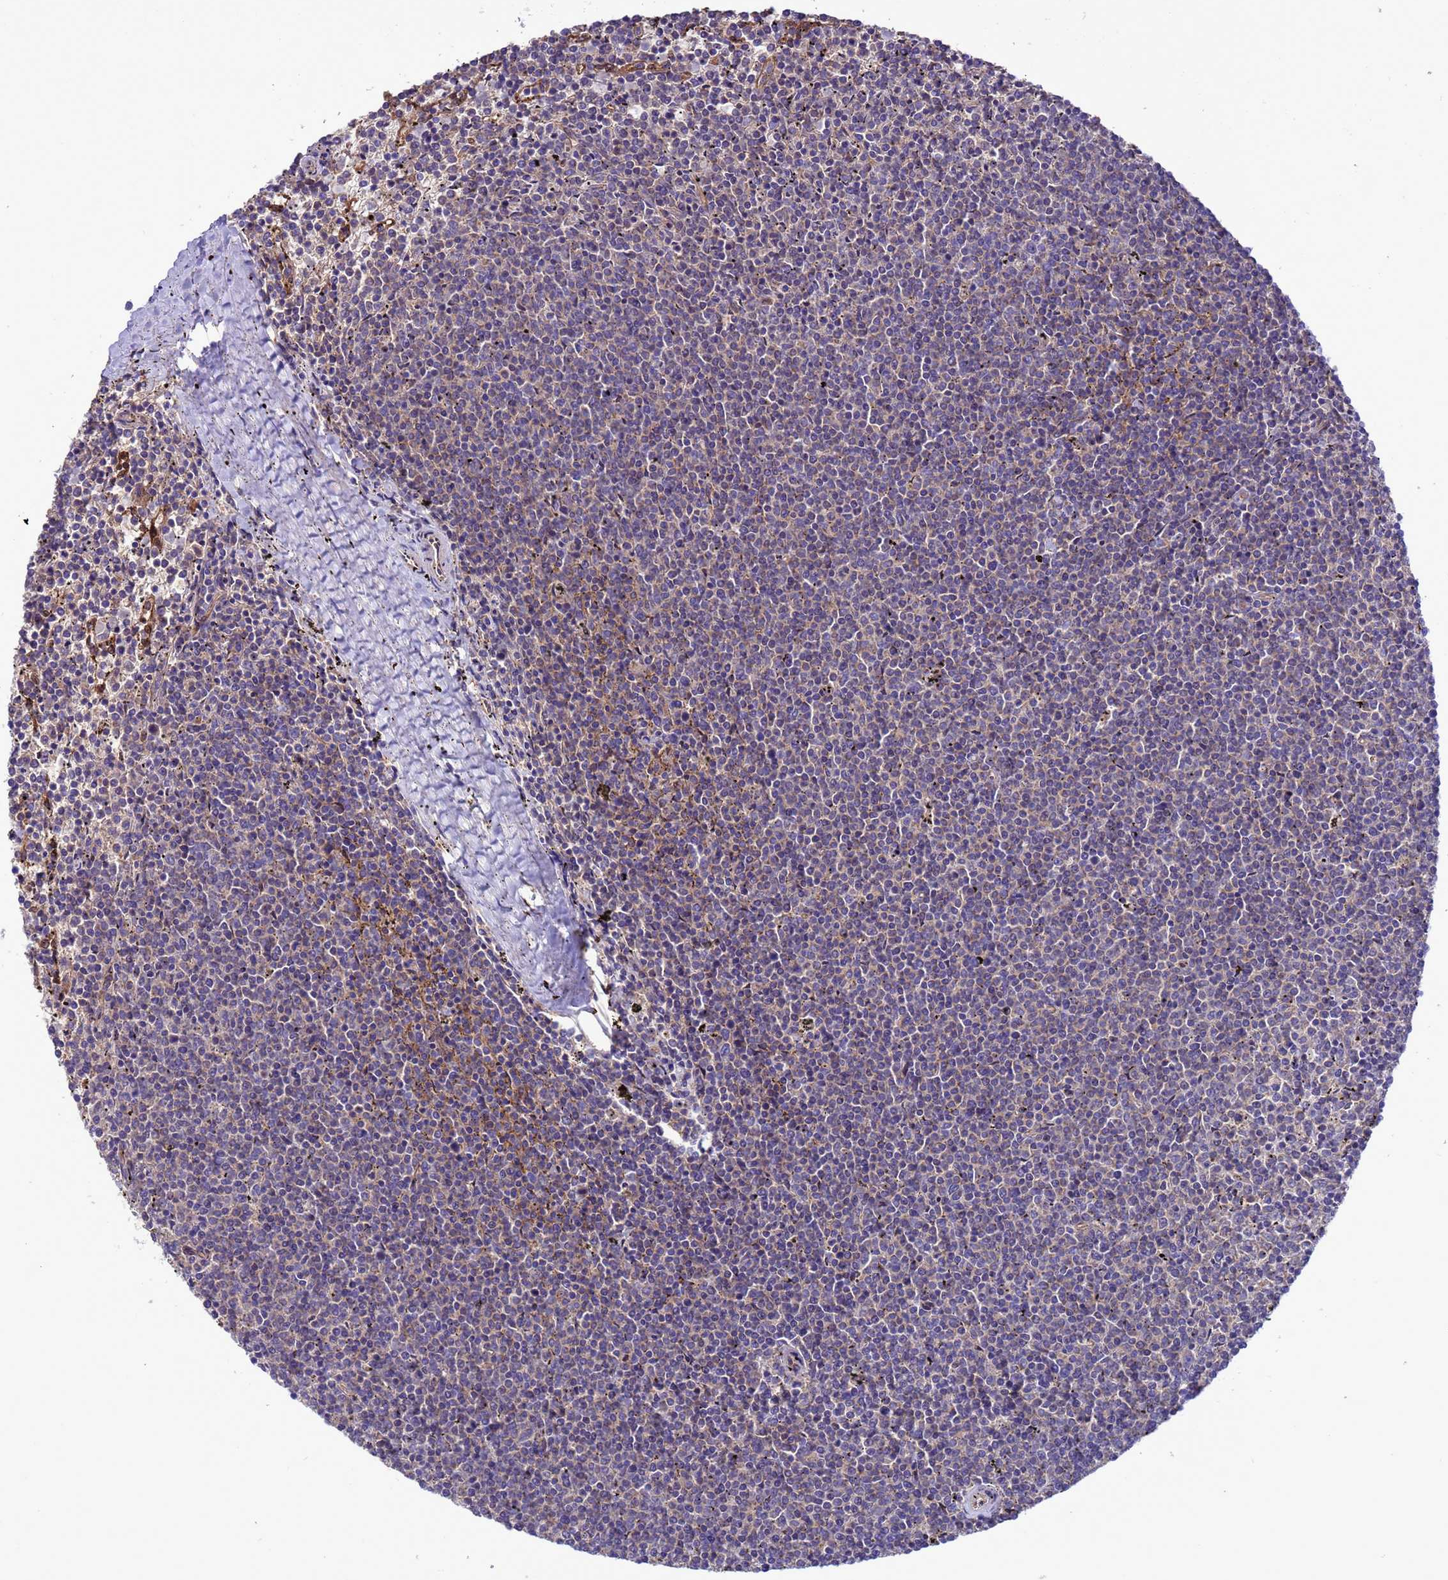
{"staining": {"intensity": "negative", "quantity": "none", "location": "none"}, "tissue": "lymphoma", "cell_type": "Tumor cells", "image_type": "cancer", "snomed": [{"axis": "morphology", "description": "Malignant lymphoma, non-Hodgkin's type, Low grade"}, {"axis": "topography", "description": "Spleen"}], "caption": "This is an immunohistochemistry (IHC) histopathology image of human malignant lymphoma, non-Hodgkin's type (low-grade). There is no expression in tumor cells.", "gene": "ARHGAP12", "patient": {"sex": "female", "age": 50}}